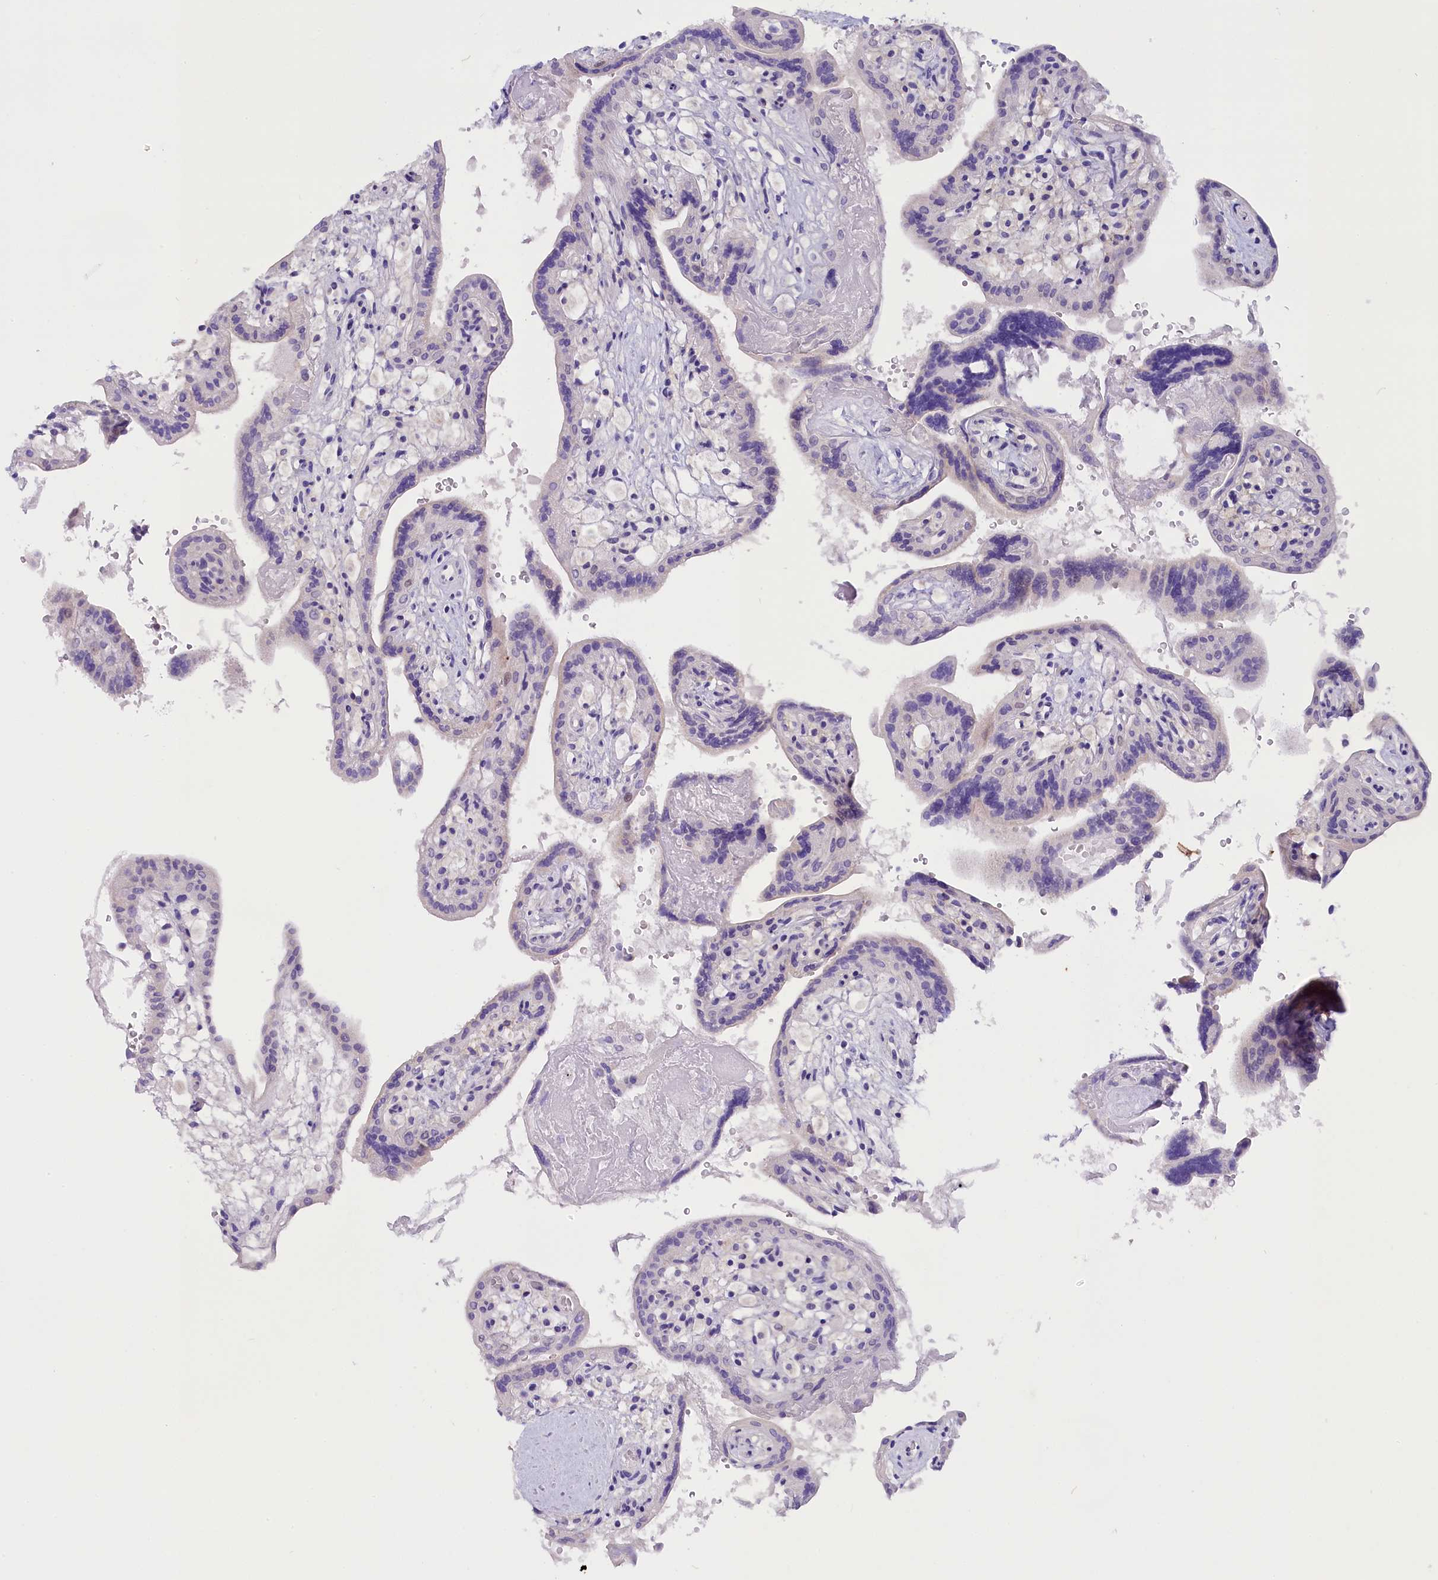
{"staining": {"intensity": "negative", "quantity": "none", "location": "none"}, "tissue": "placenta", "cell_type": "Trophoblastic cells", "image_type": "normal", "snomed": [{"axis": "morphology", "description": "Normal tissue, NOS"}, {"axis": "topography", "description": "Placenta"}], "caption": "Immunohistochemistry photomicrograph of normal placenta stained for a protein (brown), which shows no staining in trophoblastic cells.", "gene": "OSGEP", "patient": {"sex": "female", "age": 37}}